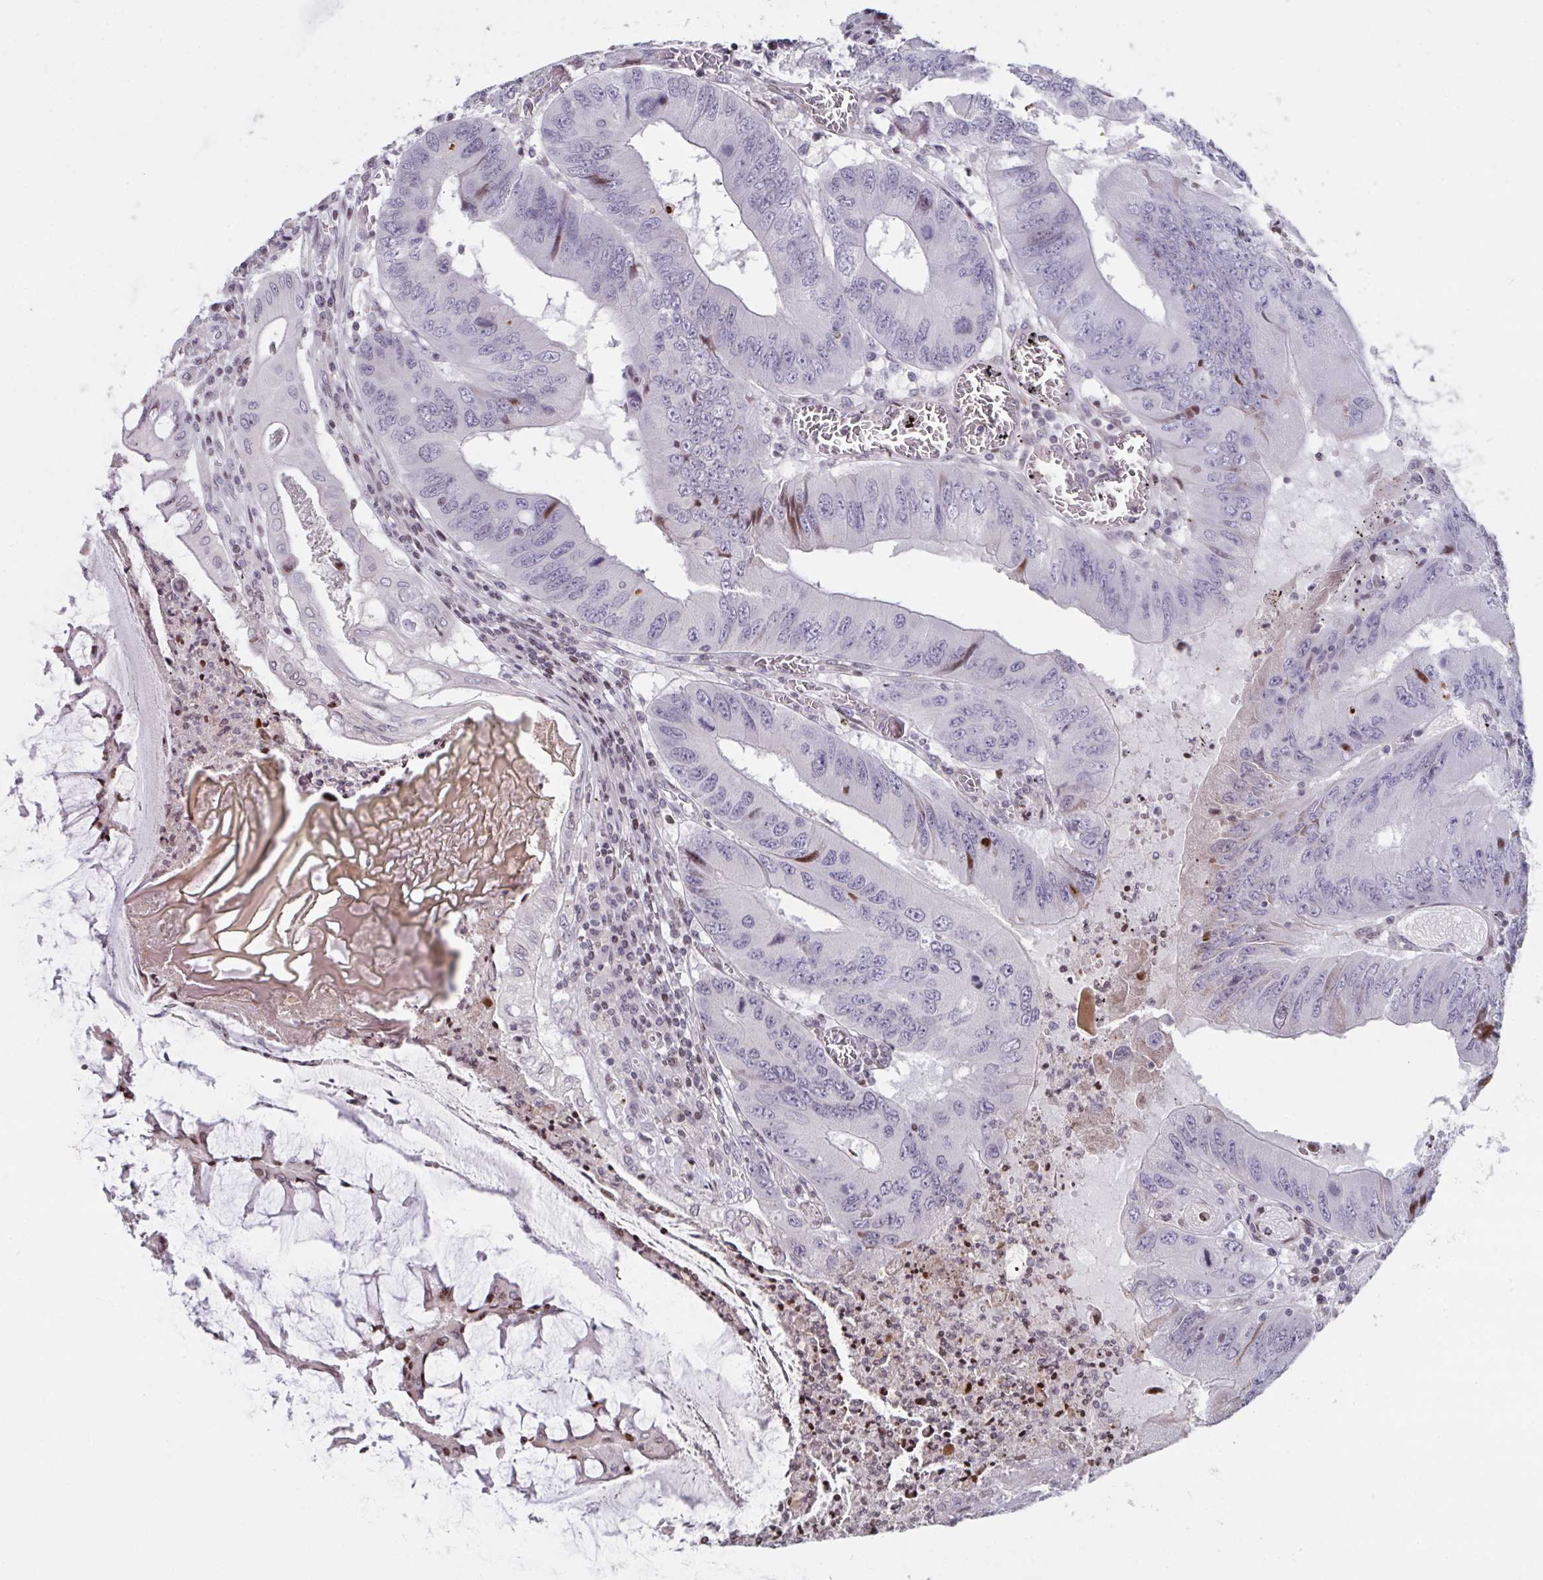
{"staining": {"intensity": "moderate", "quantity": "<25%", "location": "nuclear"}, "tissue": "colorectal cancer", "cell_type": "Tumor cells", "image_type": "cancer", "snomed": [{"axis": "morphology", "description": "Adenocarcinoma, NOS"}, {"axis": "topography", "description": "Colon"}], "caption": "Protein expression analysis of human colorectal cancer (adenocarcinoma) reveals moderate nuclear positivity in approximately <25% of tumor cells.", "gene": "PCDHB8", "patient": {"sex": "male", "age": 53}}